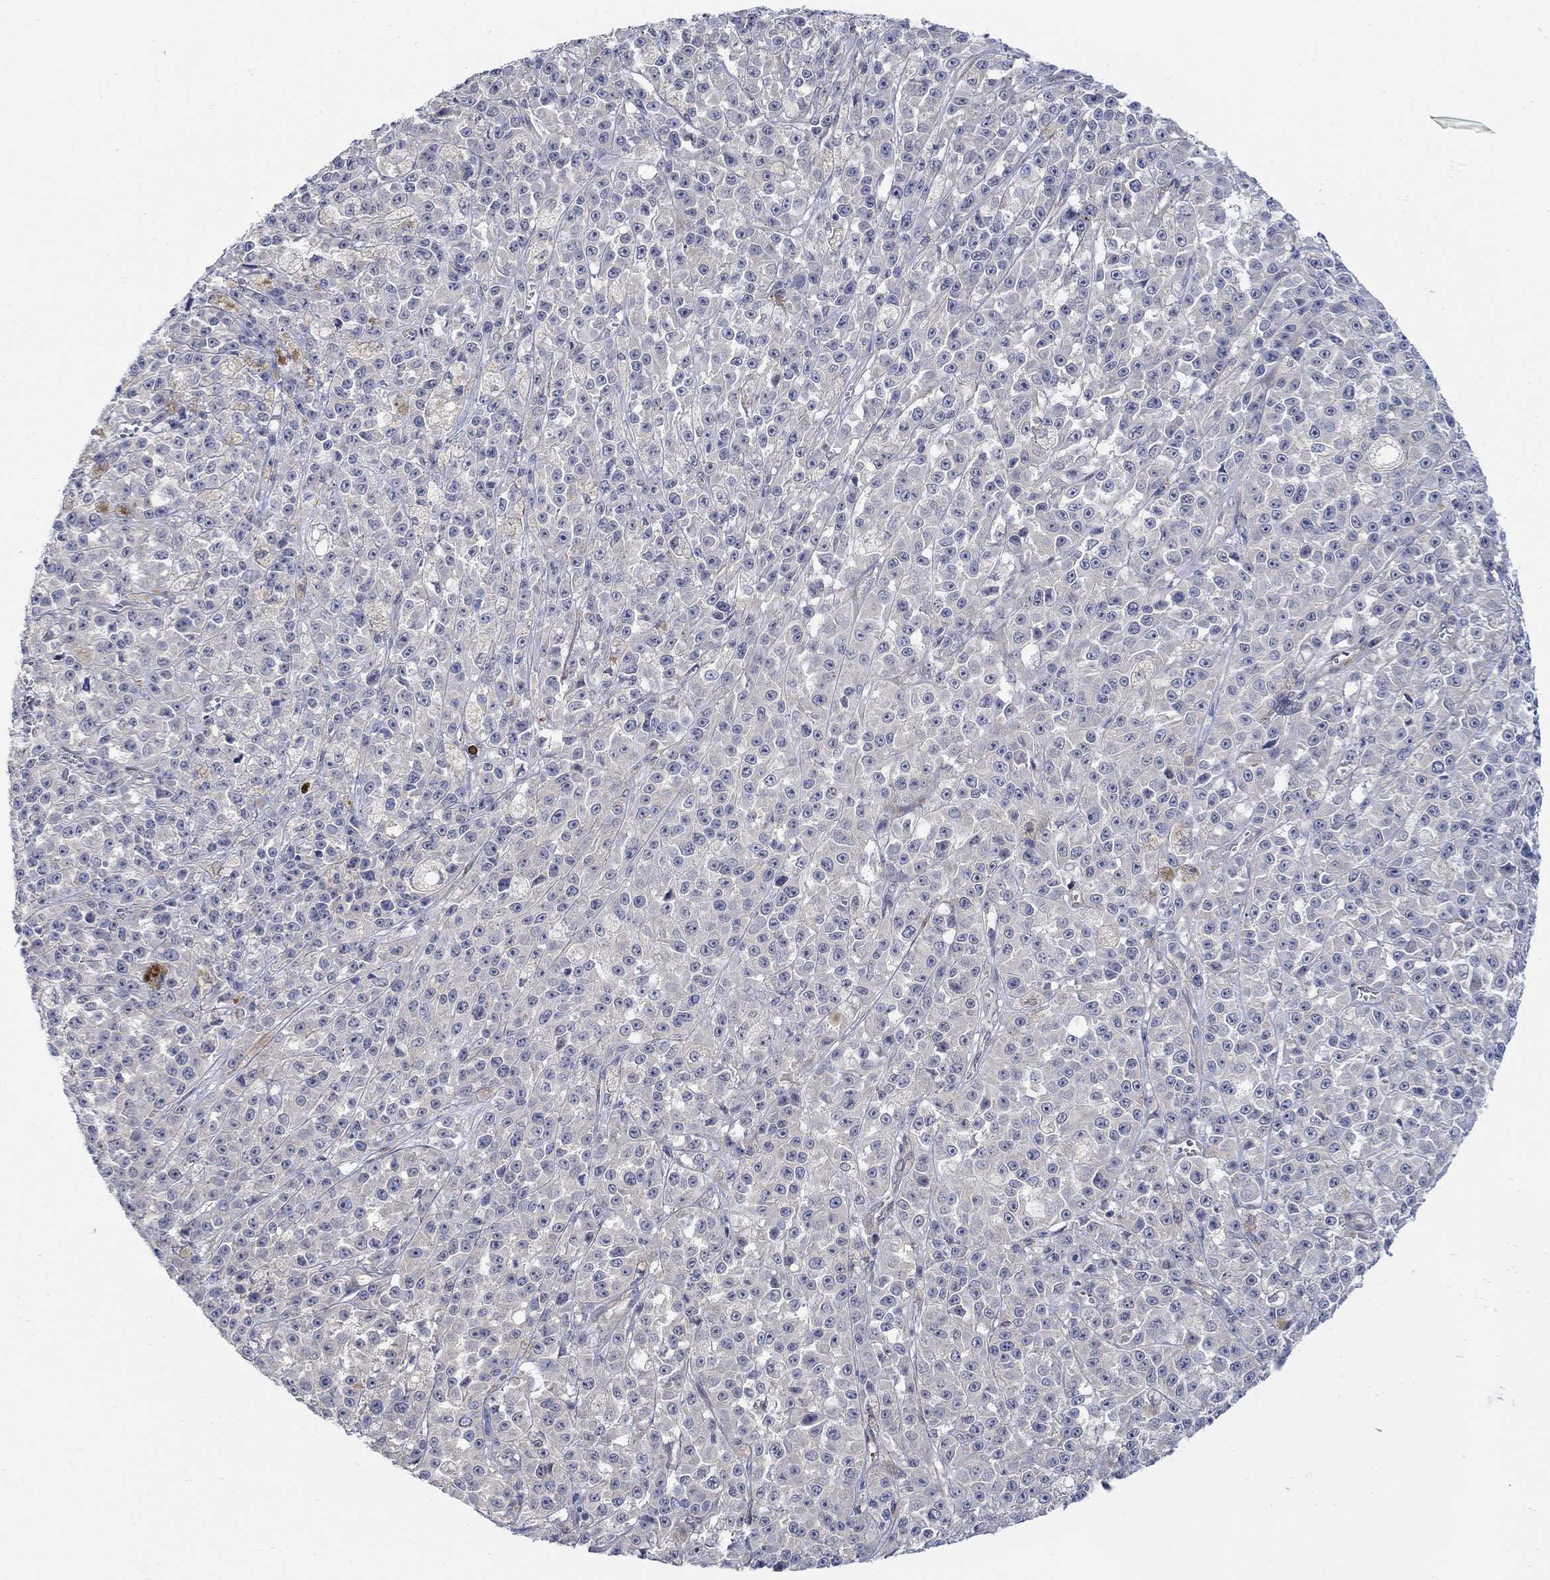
{"staining": {"intensity": "negative", "quantity": "none", "location": "none"}, "tissue": "melanoma", "cell_type": "Tumor cells", "image_type": "cancer", "snomed": [{"axis": "morphology", "description": "Malignant melanoma, NOS"}, {"axis": "topography", "description": "Skin"}], "caption": "Immunohistochemical staining of malignant melanoma exhibits no significant staining in tumor cells.", "gene": "SCN7A", "patient": {"sex": "female", "age": 58}}